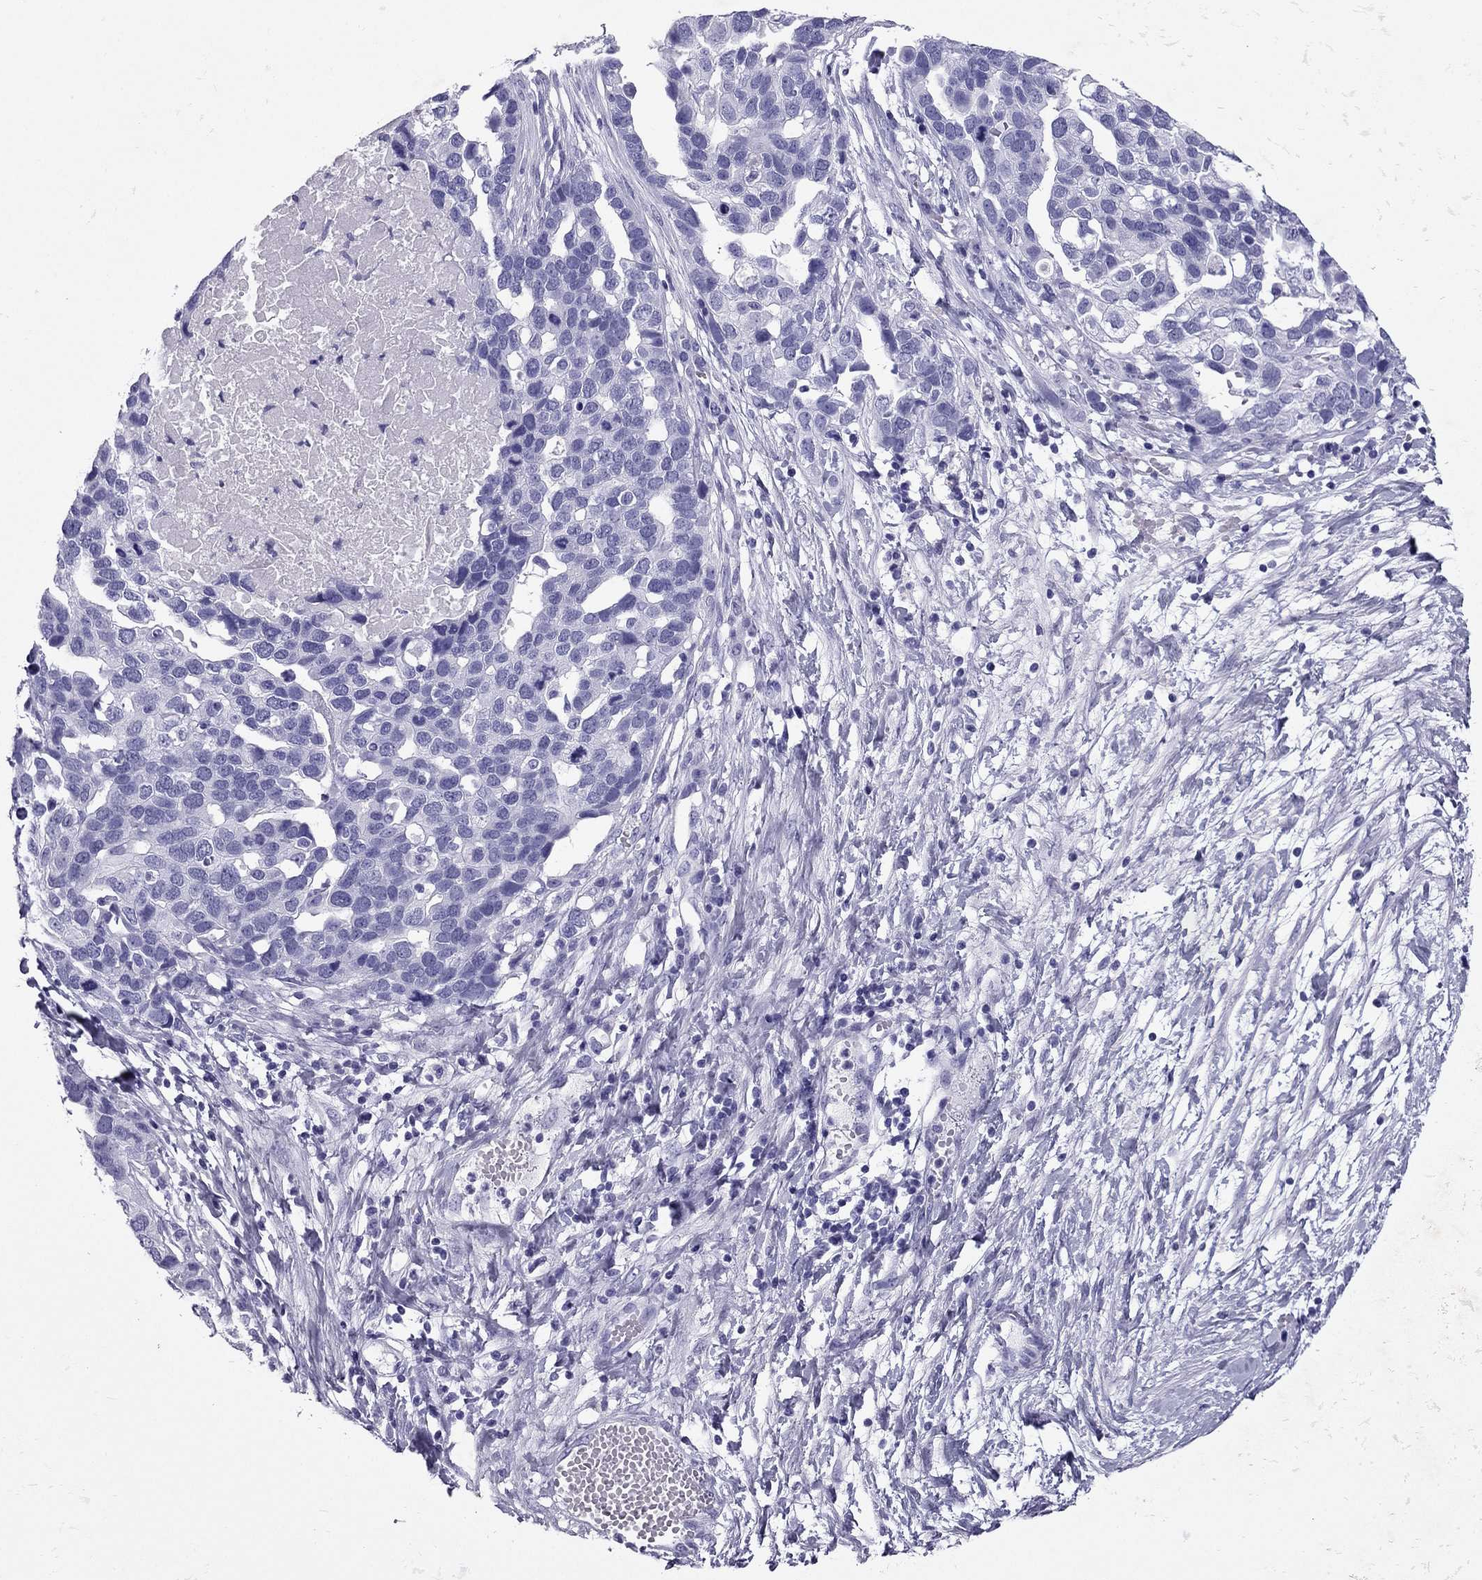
{"staining": {"intensity": "negative", "quantity": "none", "location": "none"}, "tissue": "ovarian cancer", "cell_type": "Tumor cells", "image_type": "cancer", "snomed": [{"axis": "morphology", "description": "Cystadenocarcinoma, serous, NOS"}, {"axis": "topography", "description": "Ovary"}], "caption": "Immunohistochemical staining of human serous cystadenocarcinoma (ovarian) displays no significant expression in tumor cells.", "gene": "PDE6A", "patient": {"sex": "female", "age": 54}}